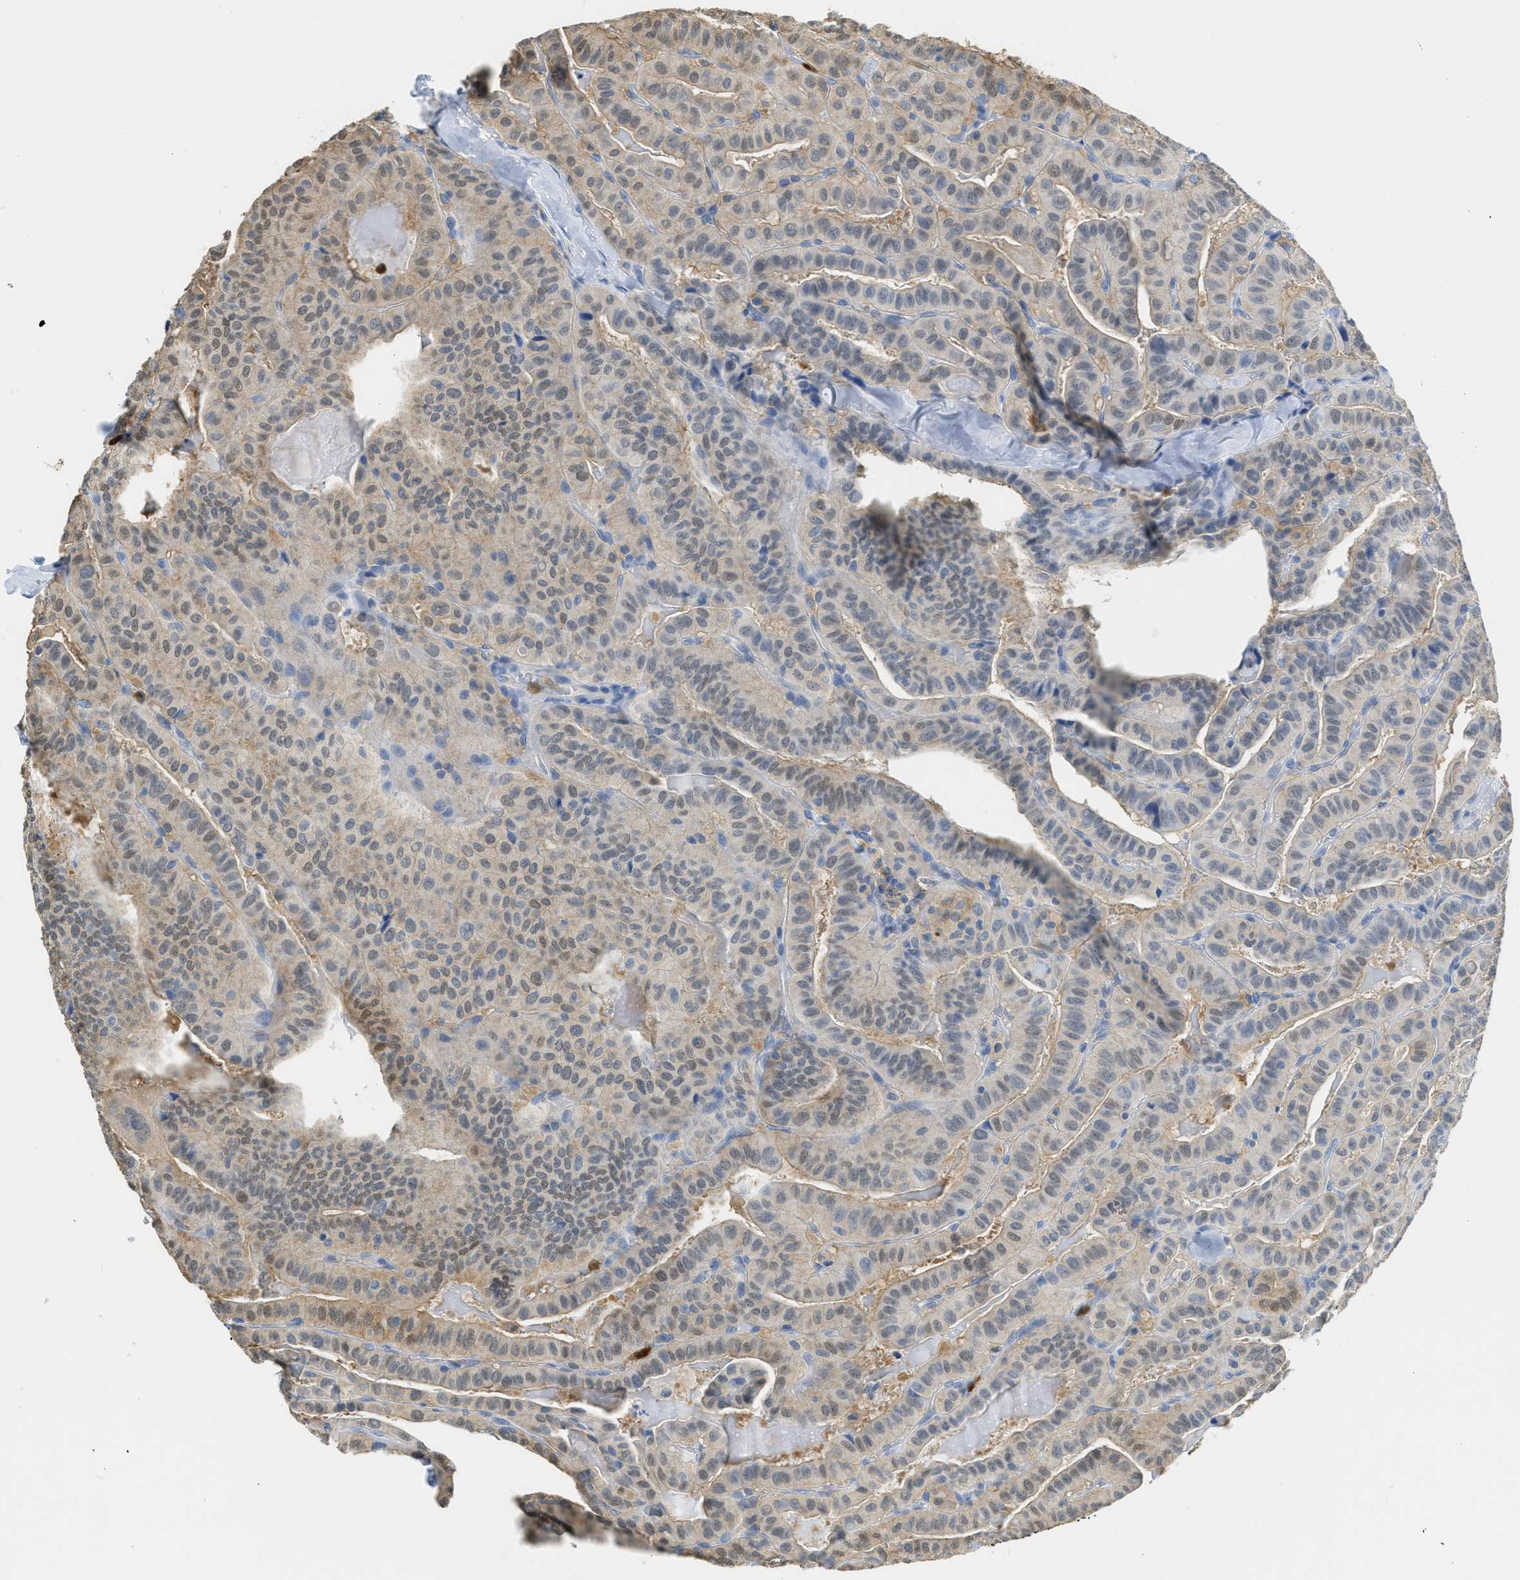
{"staining": {"intensity": "weak", "quantity": ">75%", "location": "cytoplasmic/membranous,nuclear"}, "tissue": "thyroid cancer", "cell_type": "Tumor cells", "image_type": "cancer", "snomed": [{"axis": "morphology", "description": "Papillary adenocarcinoma, NOS"}, {"axis": "topography", "description": "Thyroid gland"}], "caption": "Approximately >75% of tumor cells in thyroid papillary adenocarcinoma exhibit weak cytoplasmic/membranous and nuclear protein positivity as visualized by brown immunohistochemical staining.", "gene": "SERPINB1", "patient": {"sex": "male", "age": 77}}